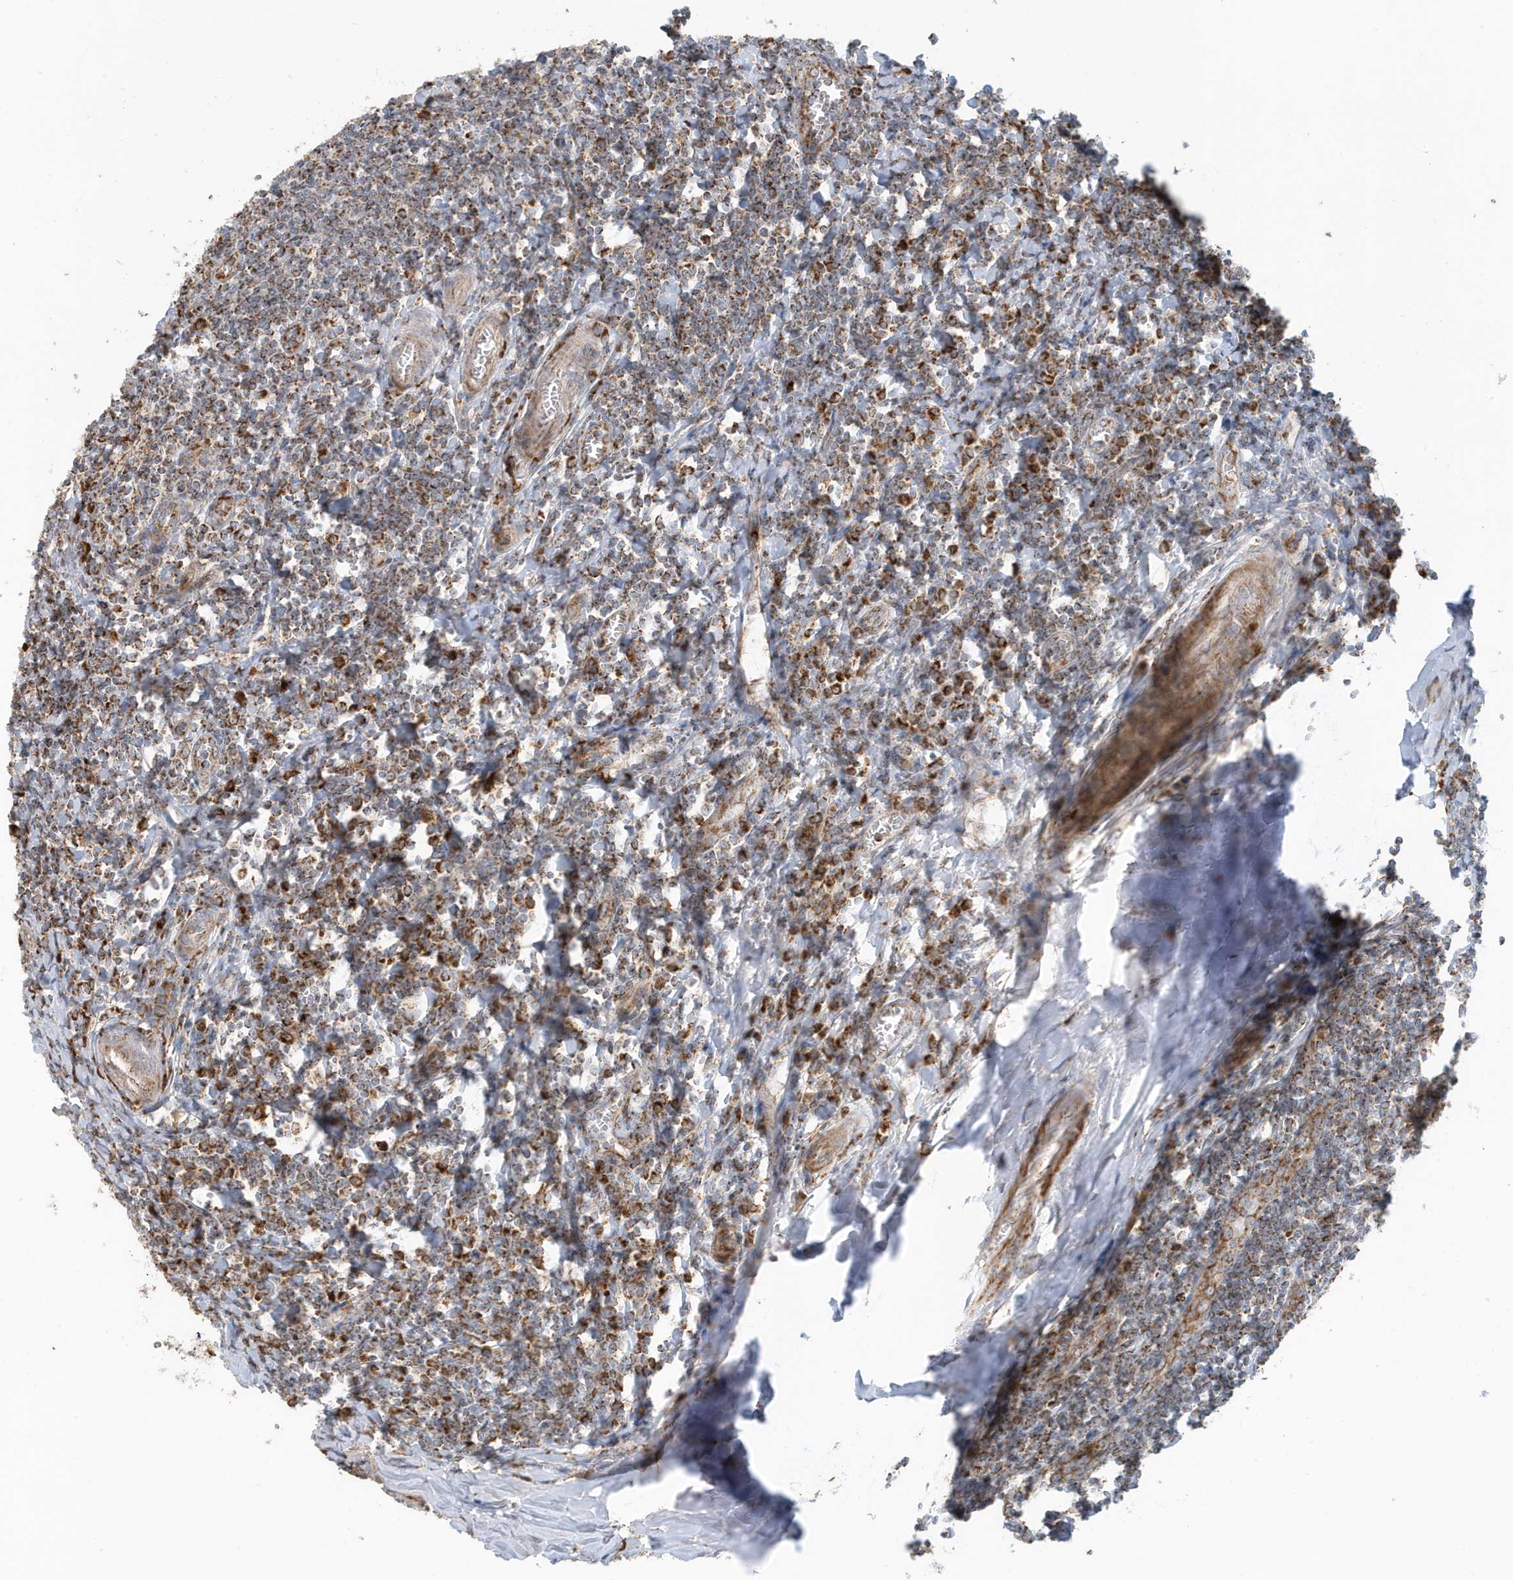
{"staining": {"intensity": "strong", "quantity": "25%-75%", "location": "cytoplasmic/membranous"}, "tissue": "tonsil", "cell_type": "Germinal center cells", "image_type": "normal", "snomed": [{"axis": "morphology", "description": "Normal tissue, NOS"}, {"axis": "topography", "description": "Tonsil"}], "caption": "Strong cytoplasmic/membranous protein staining is appreciated in about 25%-75% of germinal center cells in tonsil.", "gene": "MAN1A1", "patient": {"sex": "male", "age": 27}}